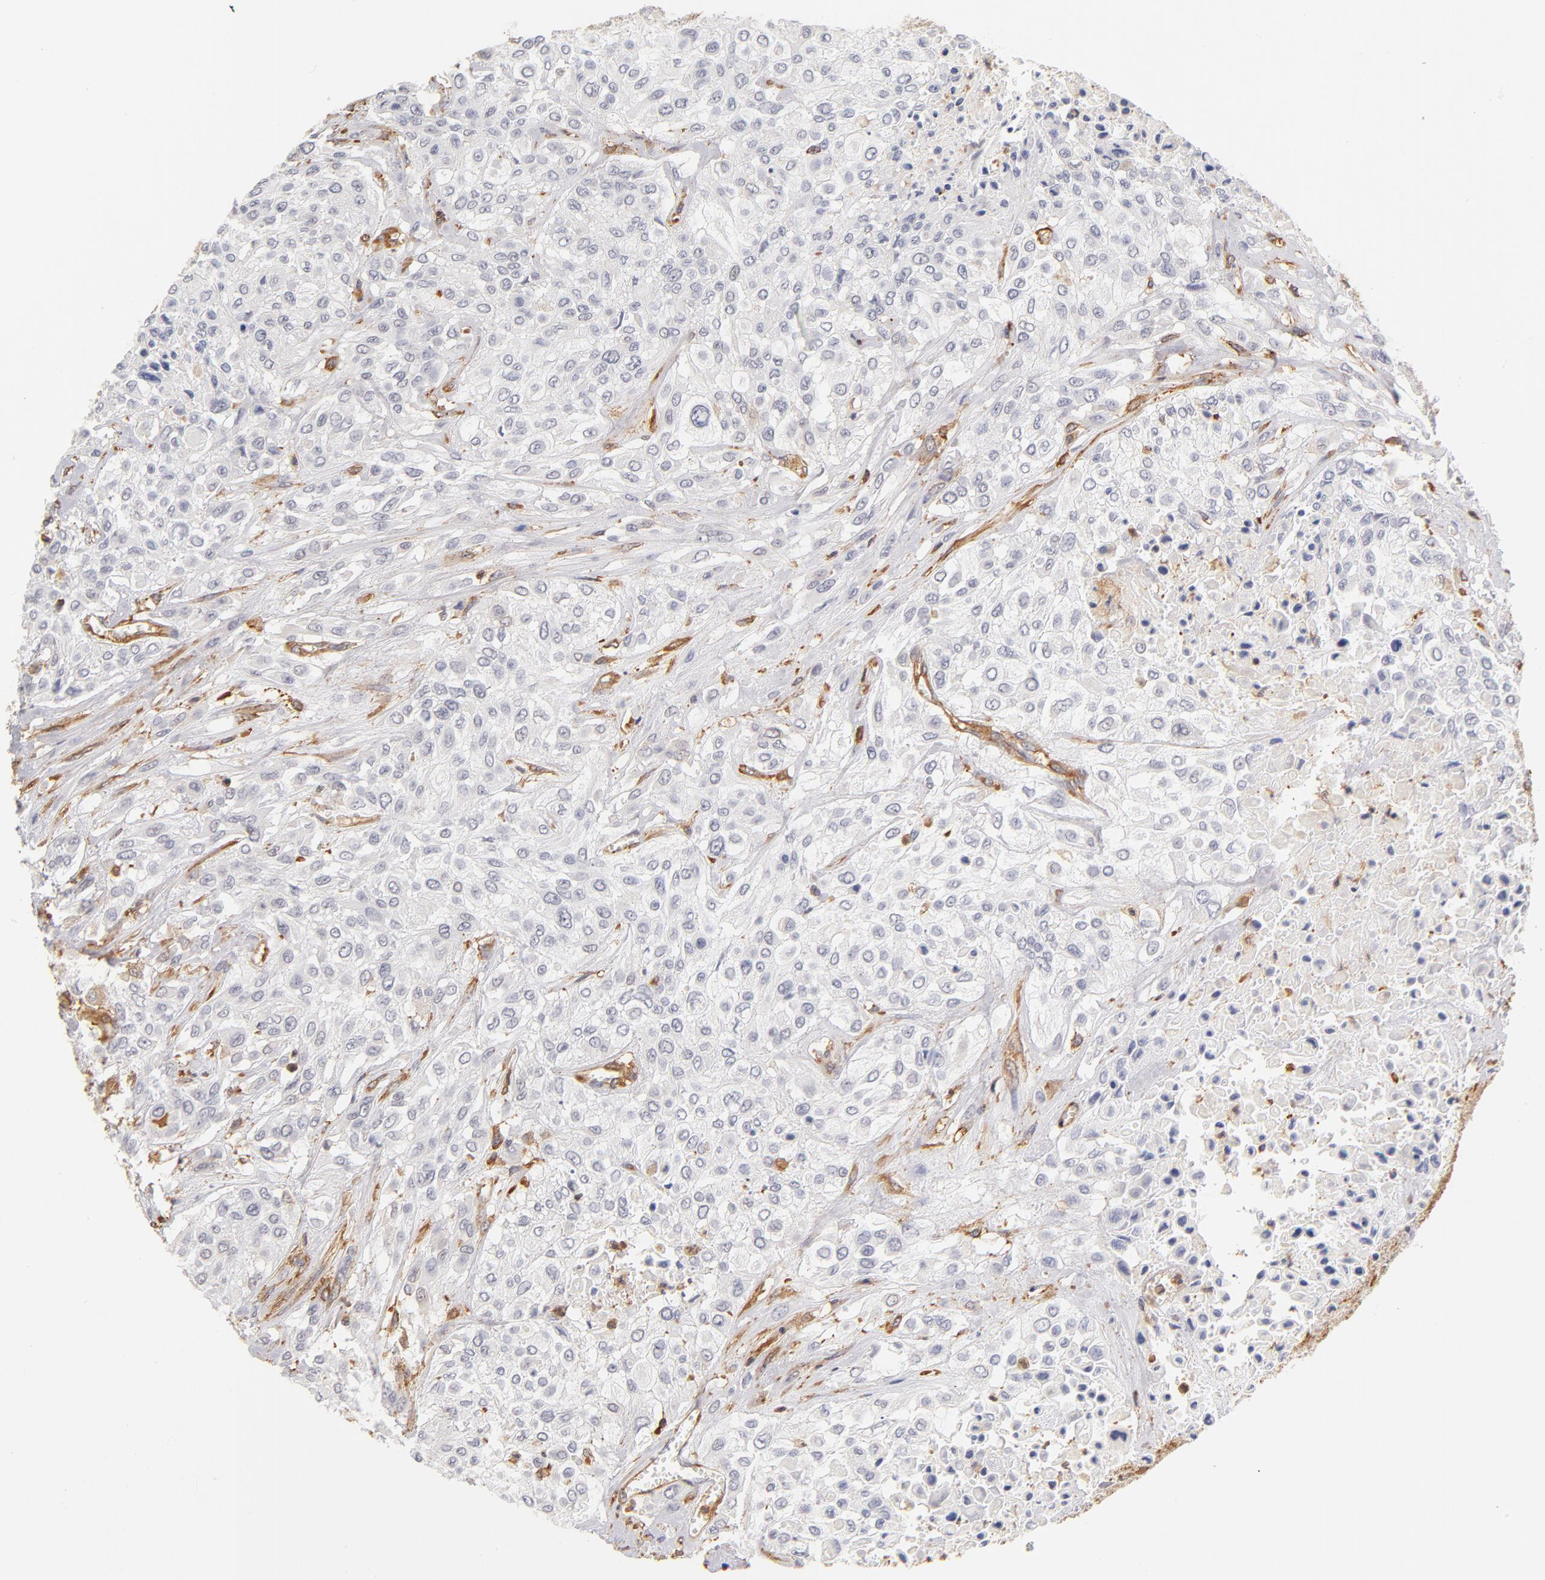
{"staining": {"intensity": "negative", "quantity": "none", "location": "none"}, "tissue": "urothelial cancer", "cell_type": "Tumor cells", "image_type": "cancer", "snomed": [{"axis": "morphology", "description": "Urothelial carcinoma, High grade"}, {"axis": "topography", "description": "Urinary bladder"}], "caption": "This is a histopathology image of immunohistochemistry staining of urothelial carcinoma (high-grade), which shows no positivity in tumor cells.", "gene": "FCMR", "patient": {"sex": "male", "age": 57}}